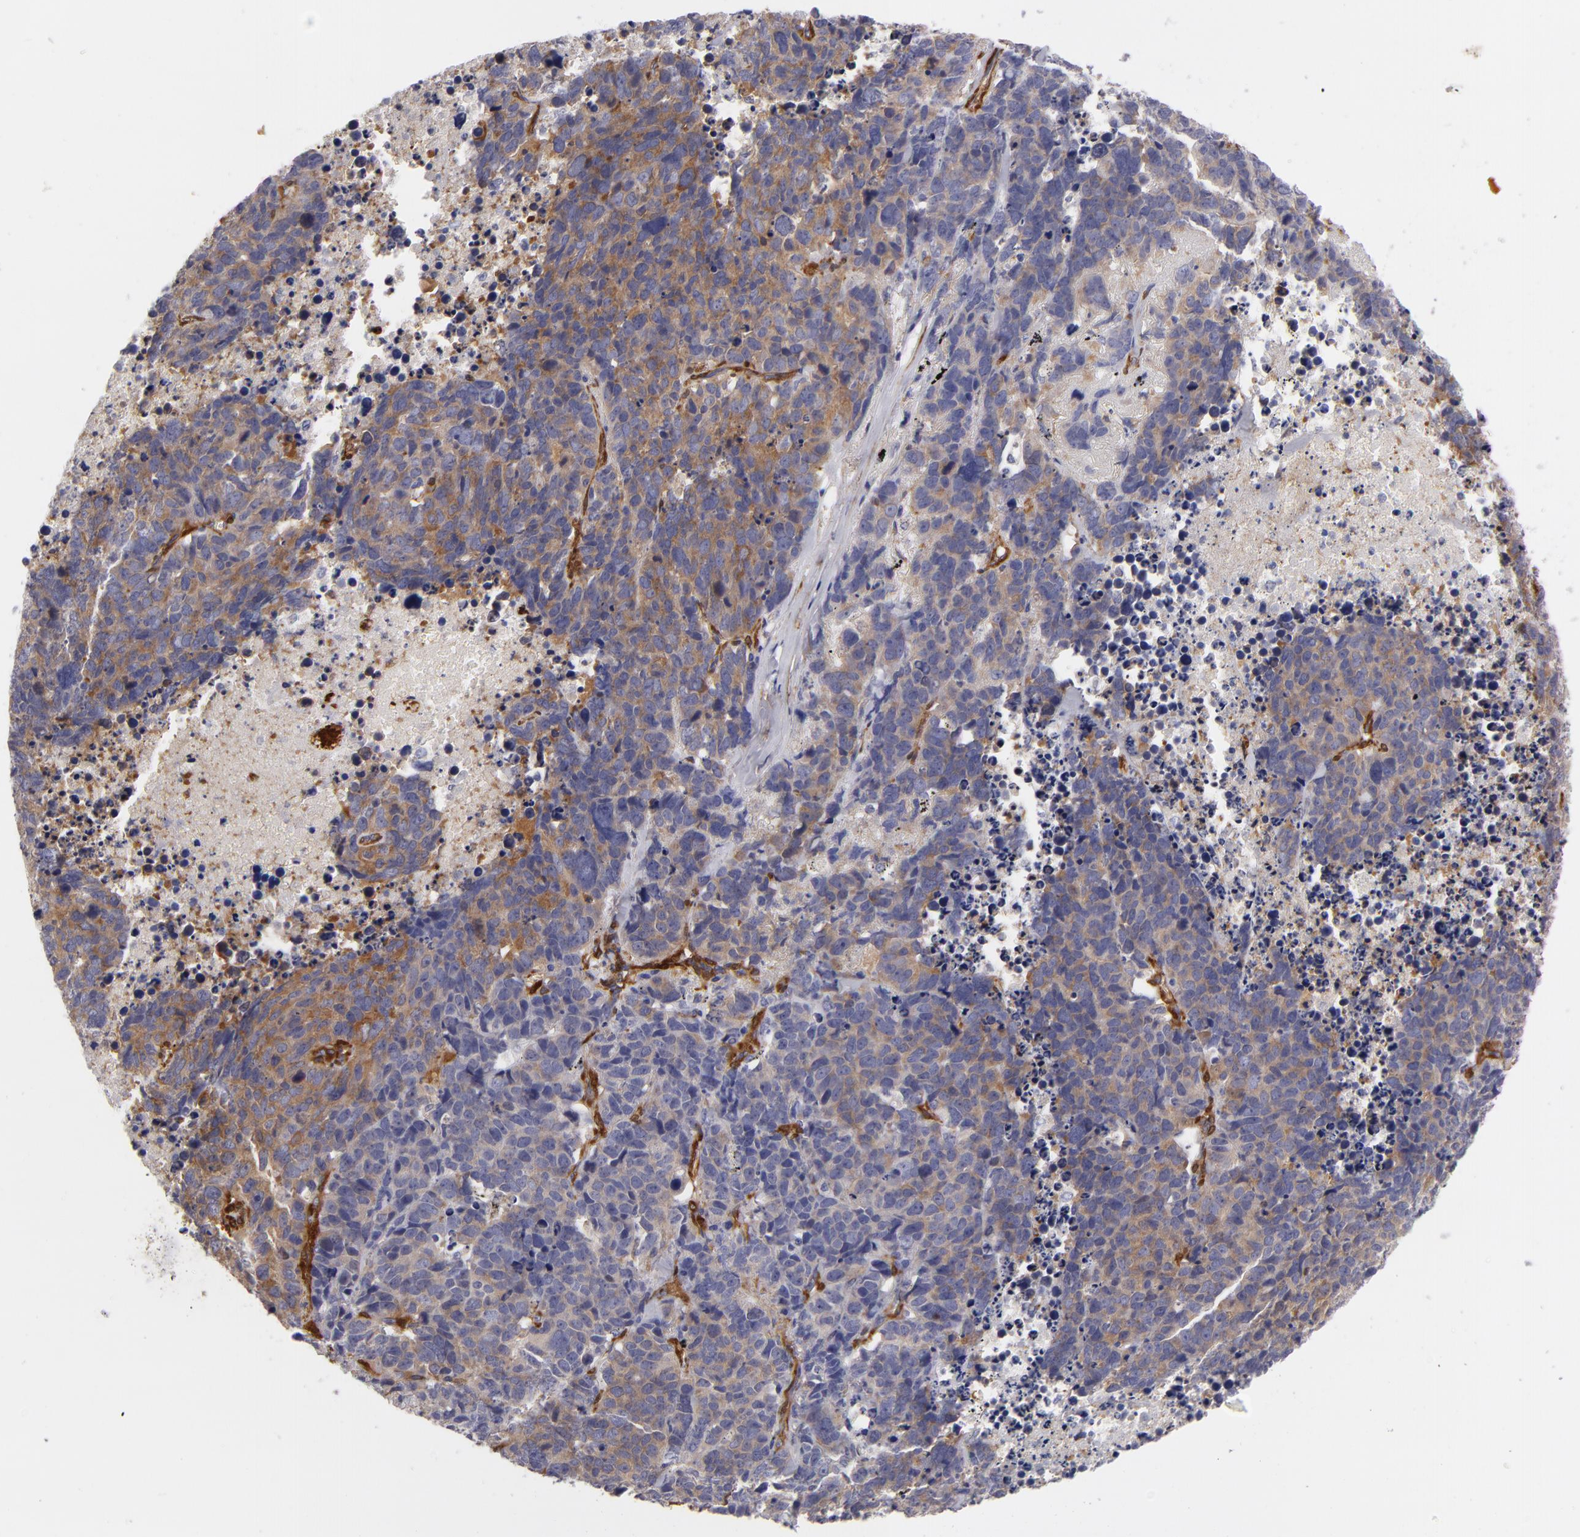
{"staining": {"intensity": "moderate", "quantity": "25%-75%", "location": "cytoplasmic/membranous"}, "tissue": "lung cancer", "cell_type": "Tumor cells", "image_type": "cancer", "snomed": [{"axis": "morphology", "description": "Carcinoid, malignant, NOS"}, {"axis": "topography", "description": "Lung"}], "caption": "Tumor cells reveal medium levels of moderate cytoplasmic/membranous expression in about 25%-75% of cells in human lung carcinoid (malignant). The staining is performed using DAB brown chromogen to label protein expression. The nuclei are counter-stained blue using hematoxylin.", "gene": "VCL", "patient": {"sex": "male", "age": 60}}